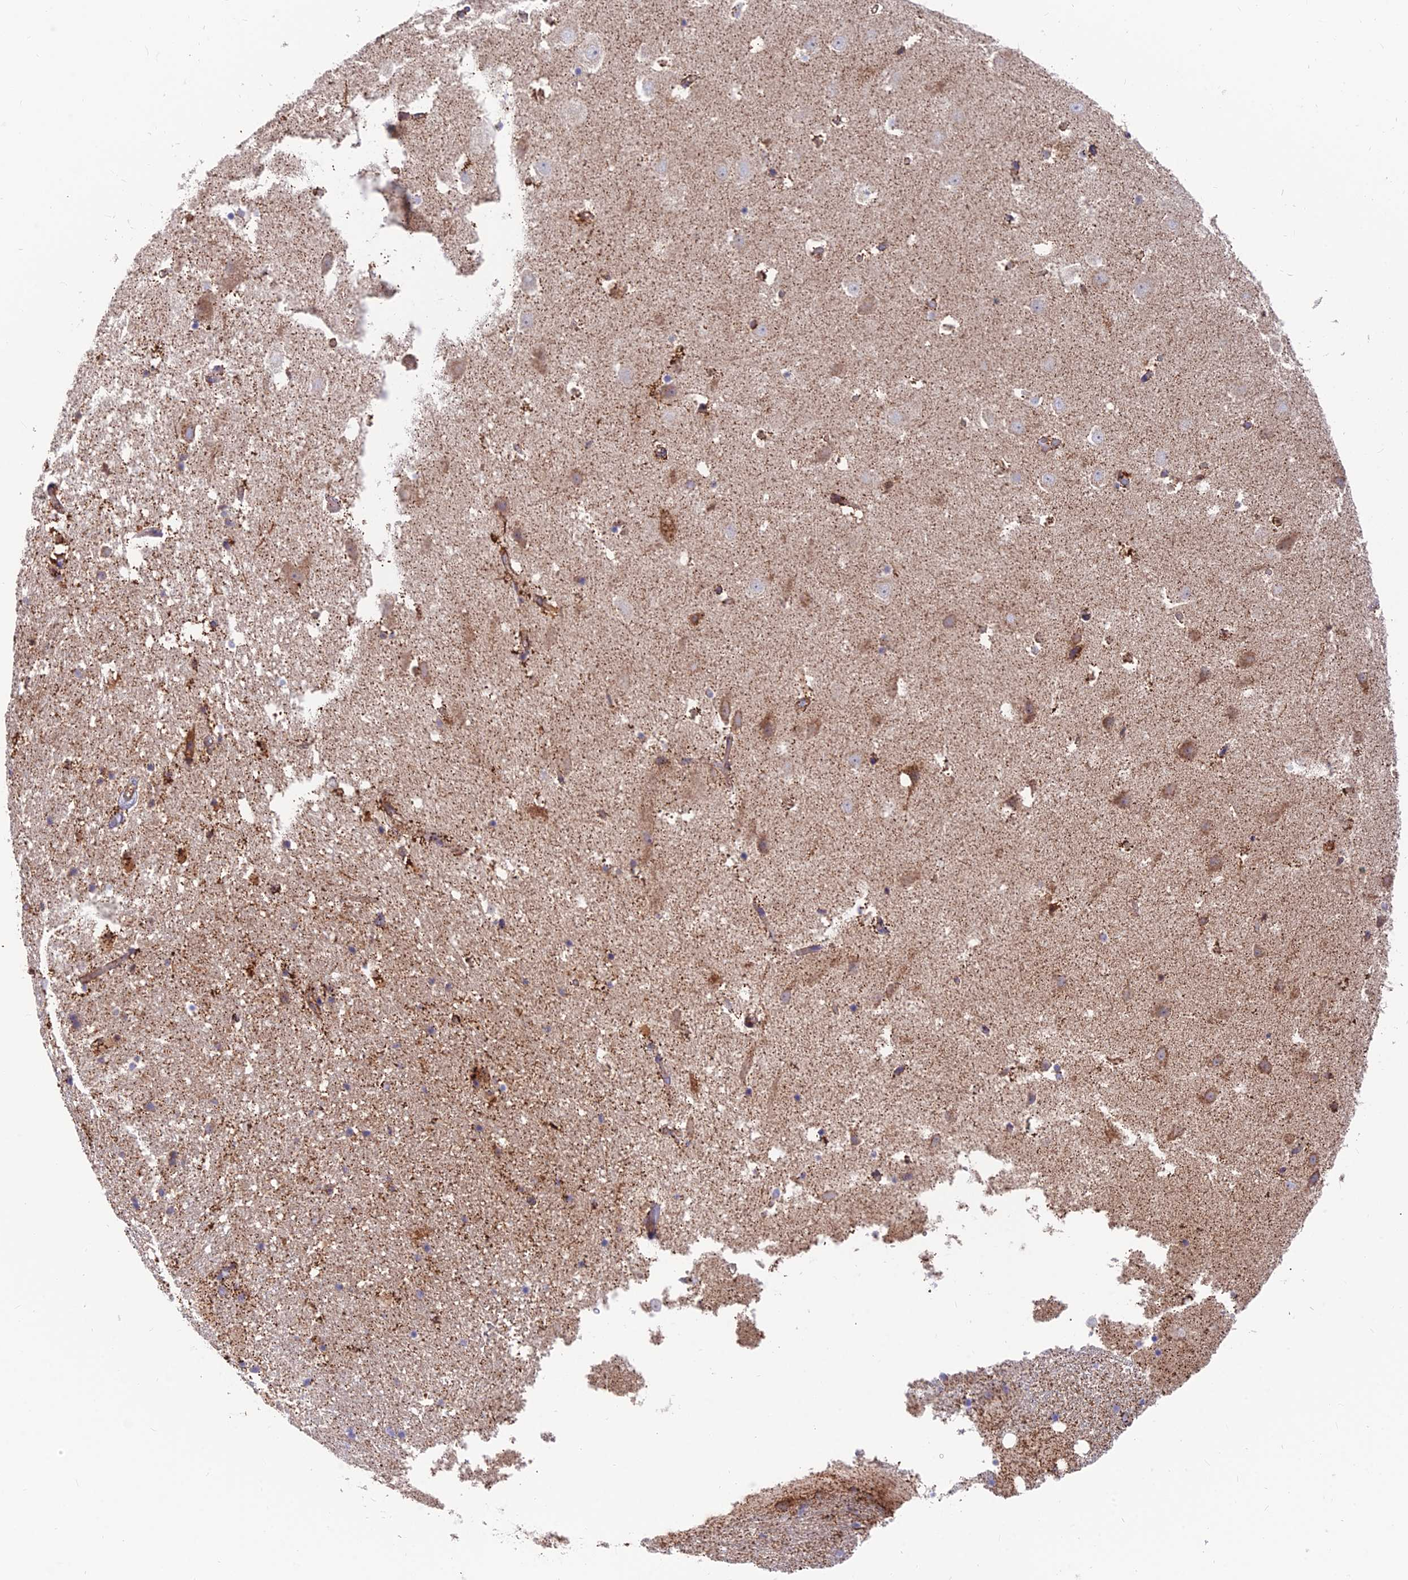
{"staining": {"intensity": "strong", "quantity": "25%-75%", "location": "cytoplasmic/membranous,nuclear"}, "tissue": "hippocampus", "cell_type": "Glial cells", "image_type": "normal", "snomed": [{"axis": "morphology", "description": "Normal tissue, NOS"}, {"axis": "topography", "description": "Hippocampus"}], "caption": "Human hippocampus stained with a brown dye shows strong cytoplasmic/membranous,nuclear positive positivity in about 25%-75% of glial cells.", "gene": "TIGD6", "patient": {"sex": "female", "age": 52}}